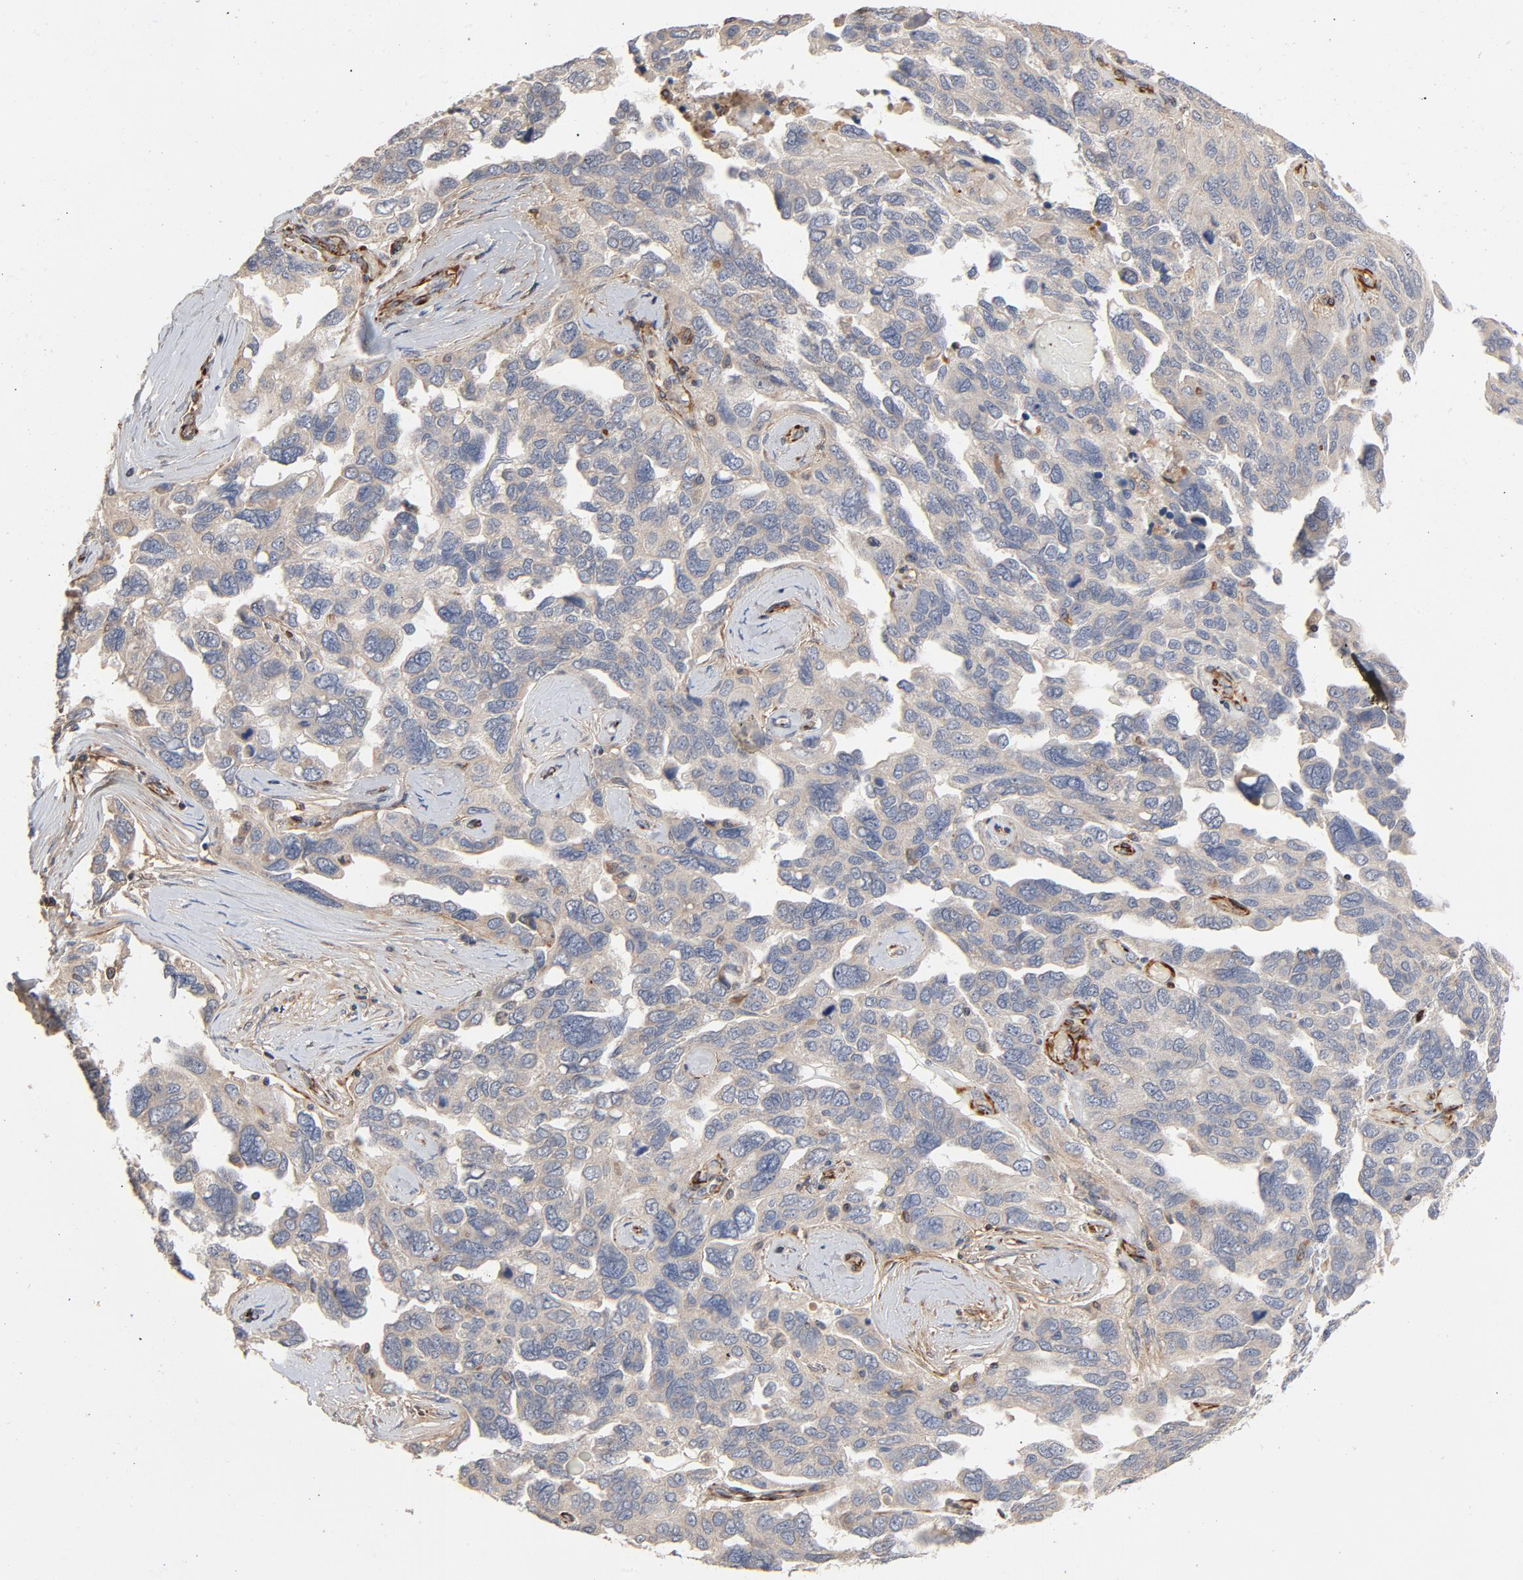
{"staining": {"intensity": "moderate", "quantity": ">75%", "location": "cytoplasmic/membranous"}, "tissue": "ovarian cancer", "cell_type": "Tumor cells", "image_type": "cancer", "snomed": [{"axis": "morphology", "description": "Cystadenocarcinoma, serous, NOS"}, {"axis": "topography", "description": "Ovary"}], "caption": "There is medium levels of moderate cytoplasmic/membranous expression in tumor cells of ovarian cancer, as demonstrated by immunohistochemical staining (brown color).", "gene": "FAM118A", "patient": {"sex": "female", "age": 64}}